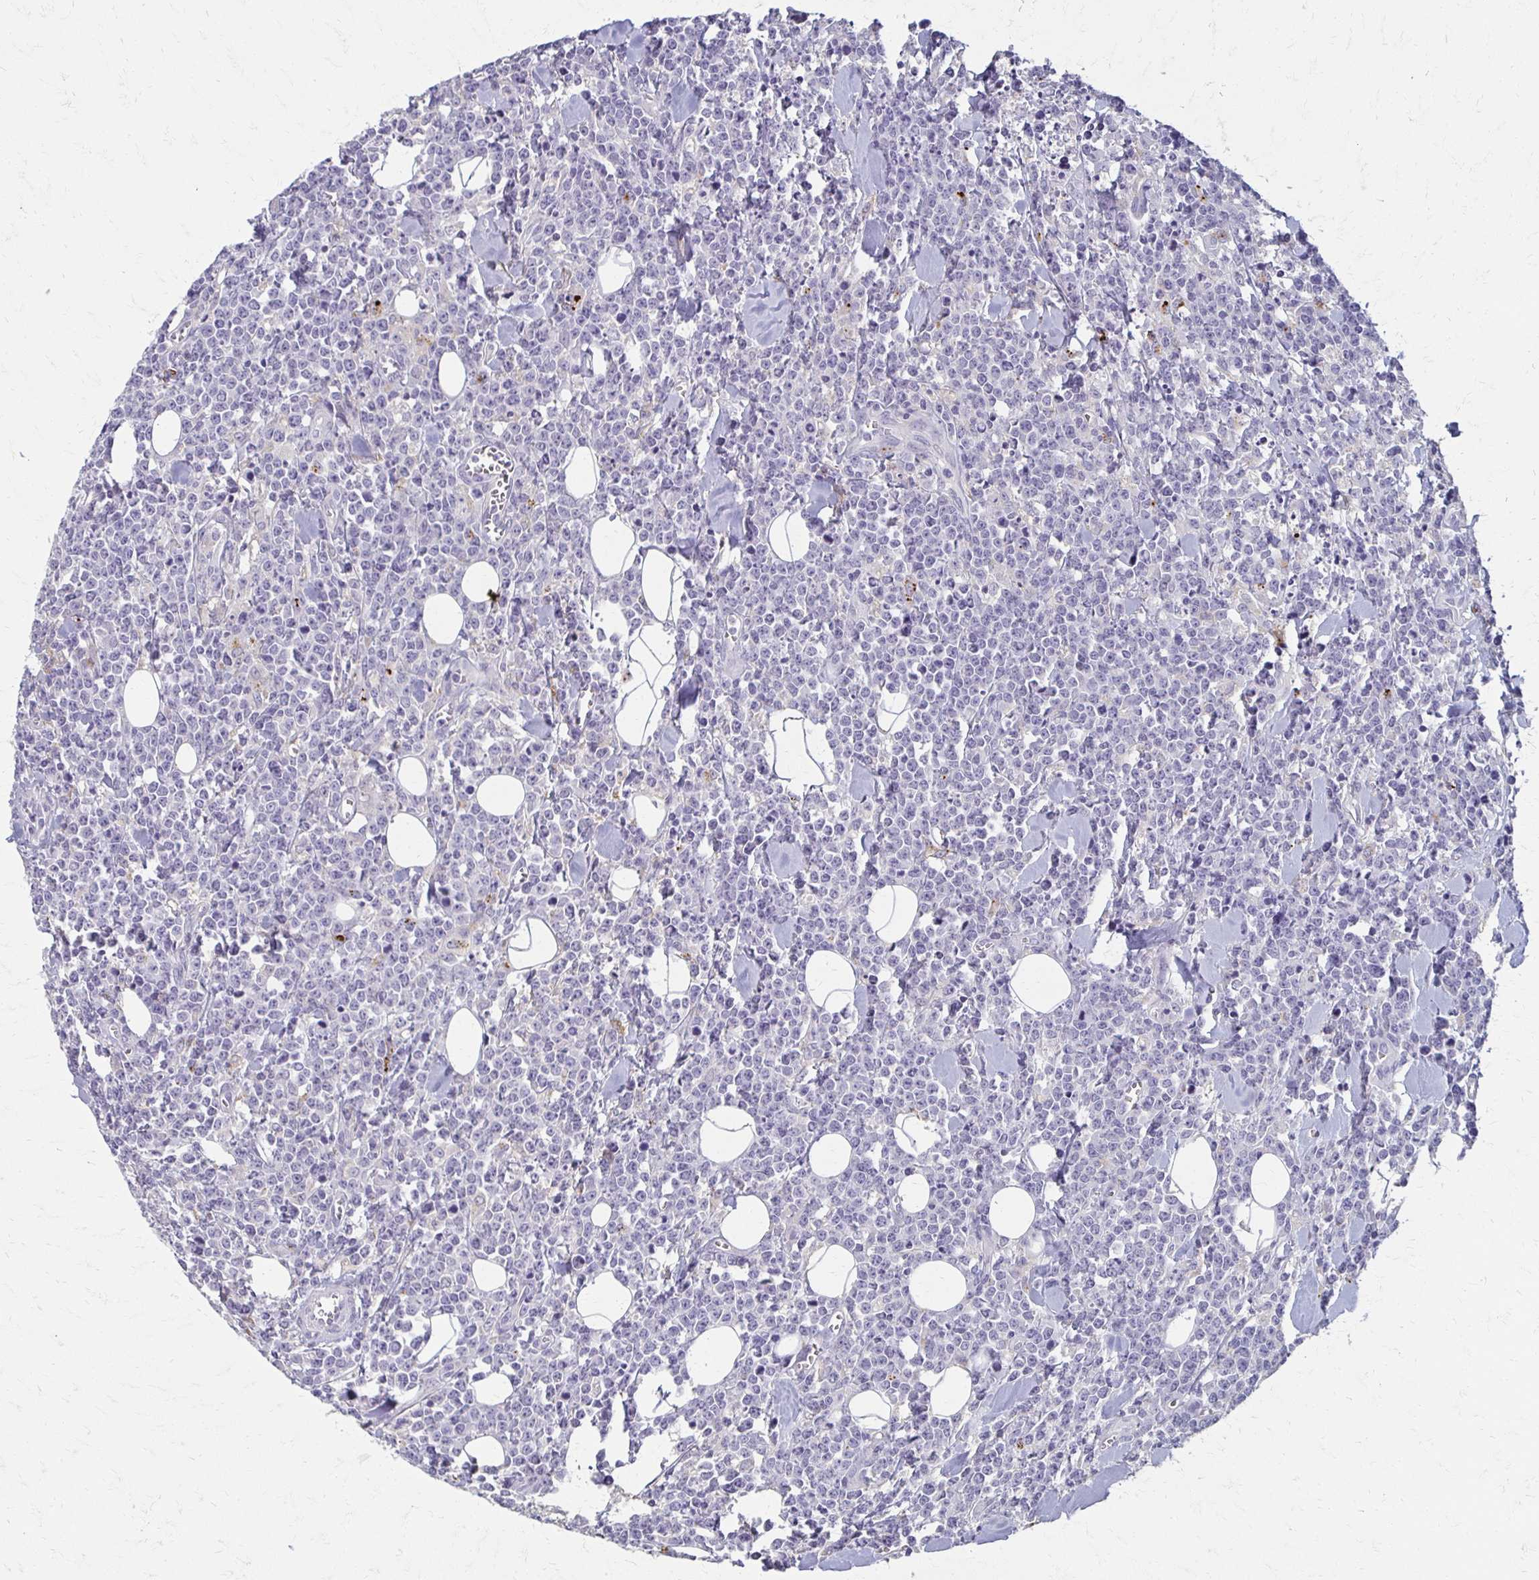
{"staining": {"intensity": "negative", "quantity": "none", "location": "none"}, "tissue": "lymphoma", "cell_type": "Tumor cells", "image_type": "cancer", "snomed": [{"axis": "morphology", "description": "Malignant lymphoma, non-Hodgkin's type, High grade"}, {"axis": "topography", "description": "Small intestine"}], "caption": "Immunohistochemical staining of human lymphoma reveals no significant expression in tumor cells.", "gene": "BBS12", "patient": {"sex": "female", "age": 56}}